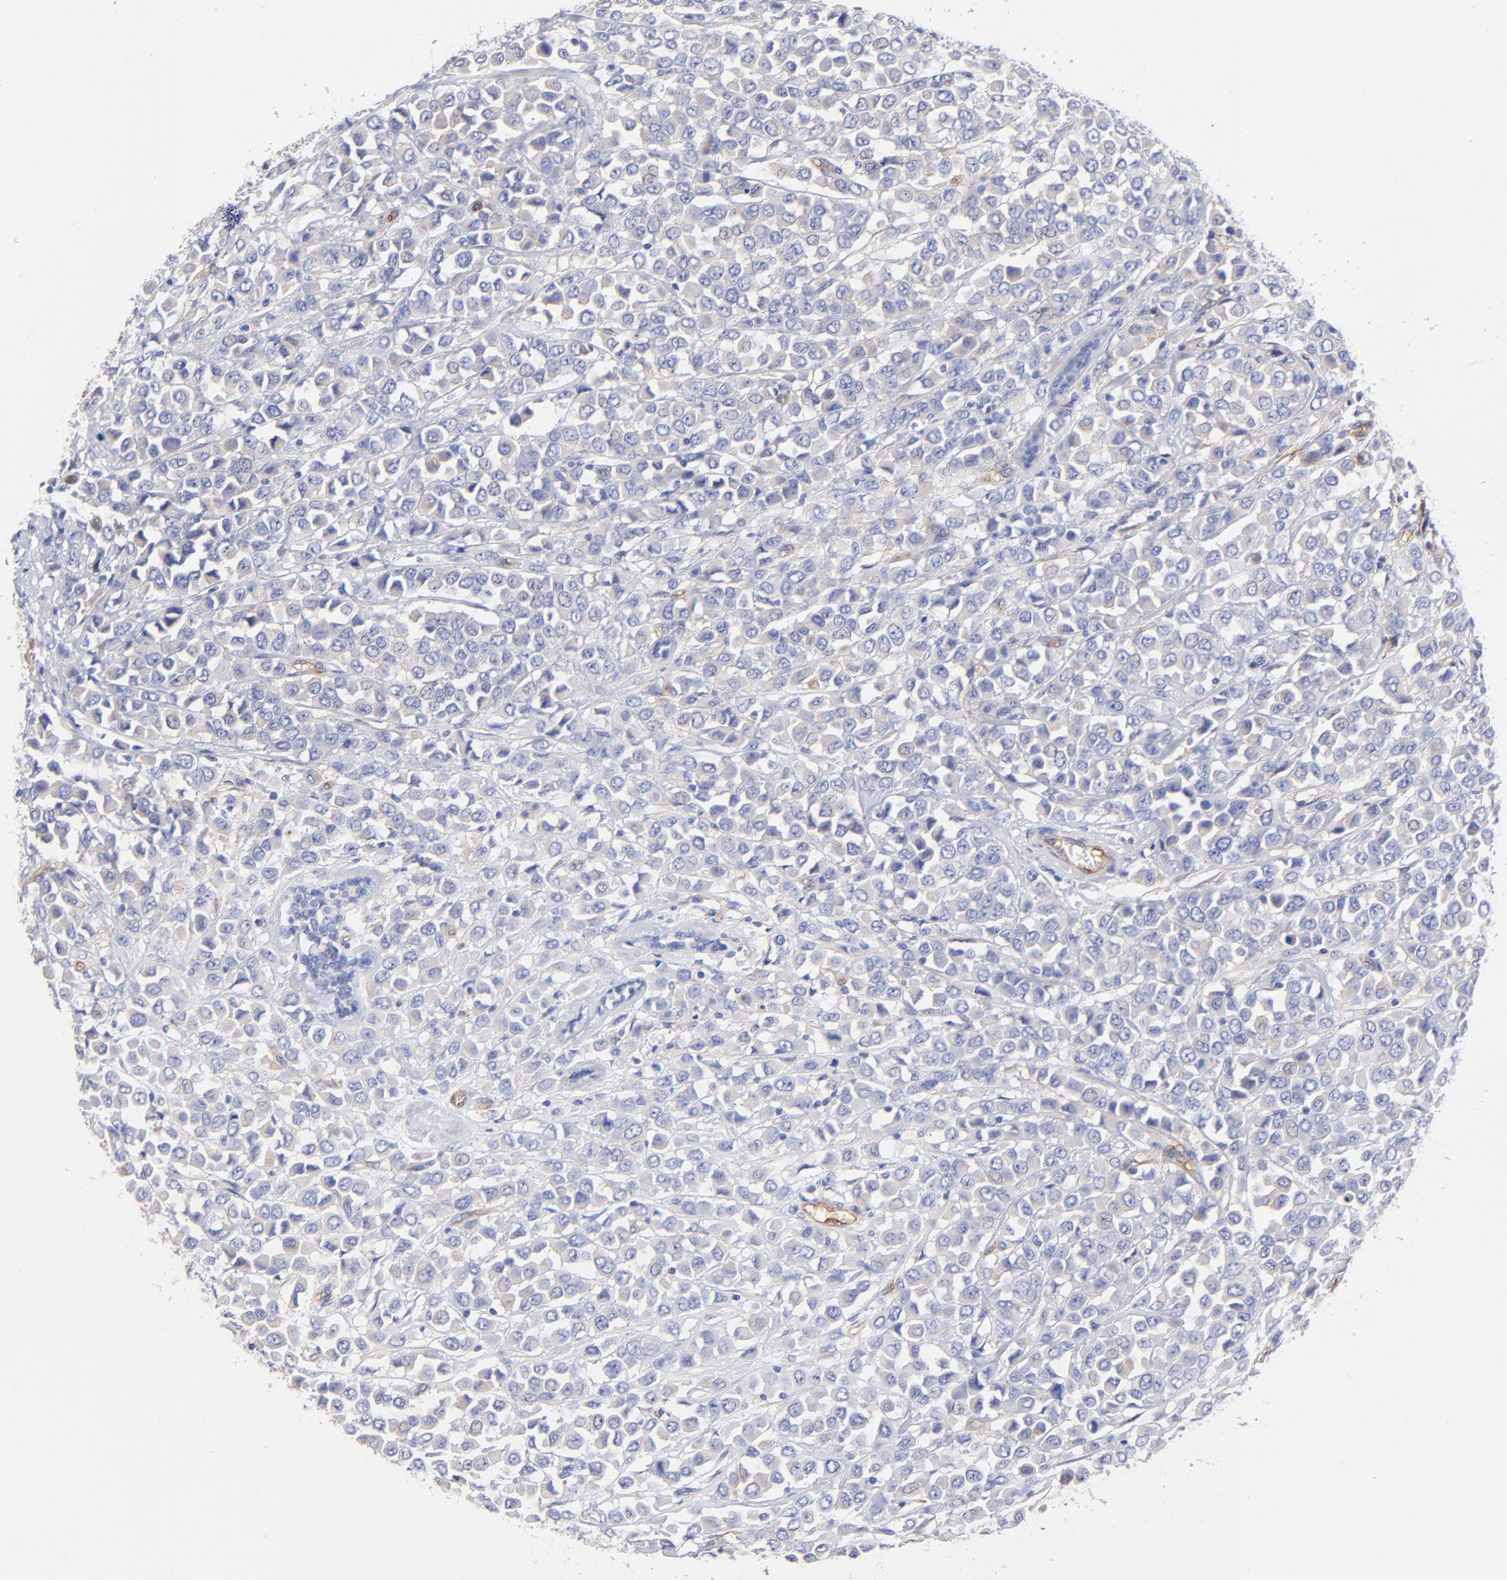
{"staining": {"intensity": "weak", "quantity": "25%-75%", "location": "cytoplasmic/membranous"}, "tissue": "breast cancer", "cell_type": "Tumor cells", "image_type": "cancer", "snomed": [{"axis": "morphology", "description": "Duct carcinoma"}, {"axis": "topography", "description": "Breast"}], "caption": "The histopathology image displays immunohistochemical staining of infiltrating ductal carcinoma (breast). There is weak cytoplasmic/membranous positivity is appreciated in approximately 25%-75% of tumor cells. Nuclei are stained in blue.", "gene": "SLC44A2", "patient": {"sex": "female", "age": 61}}